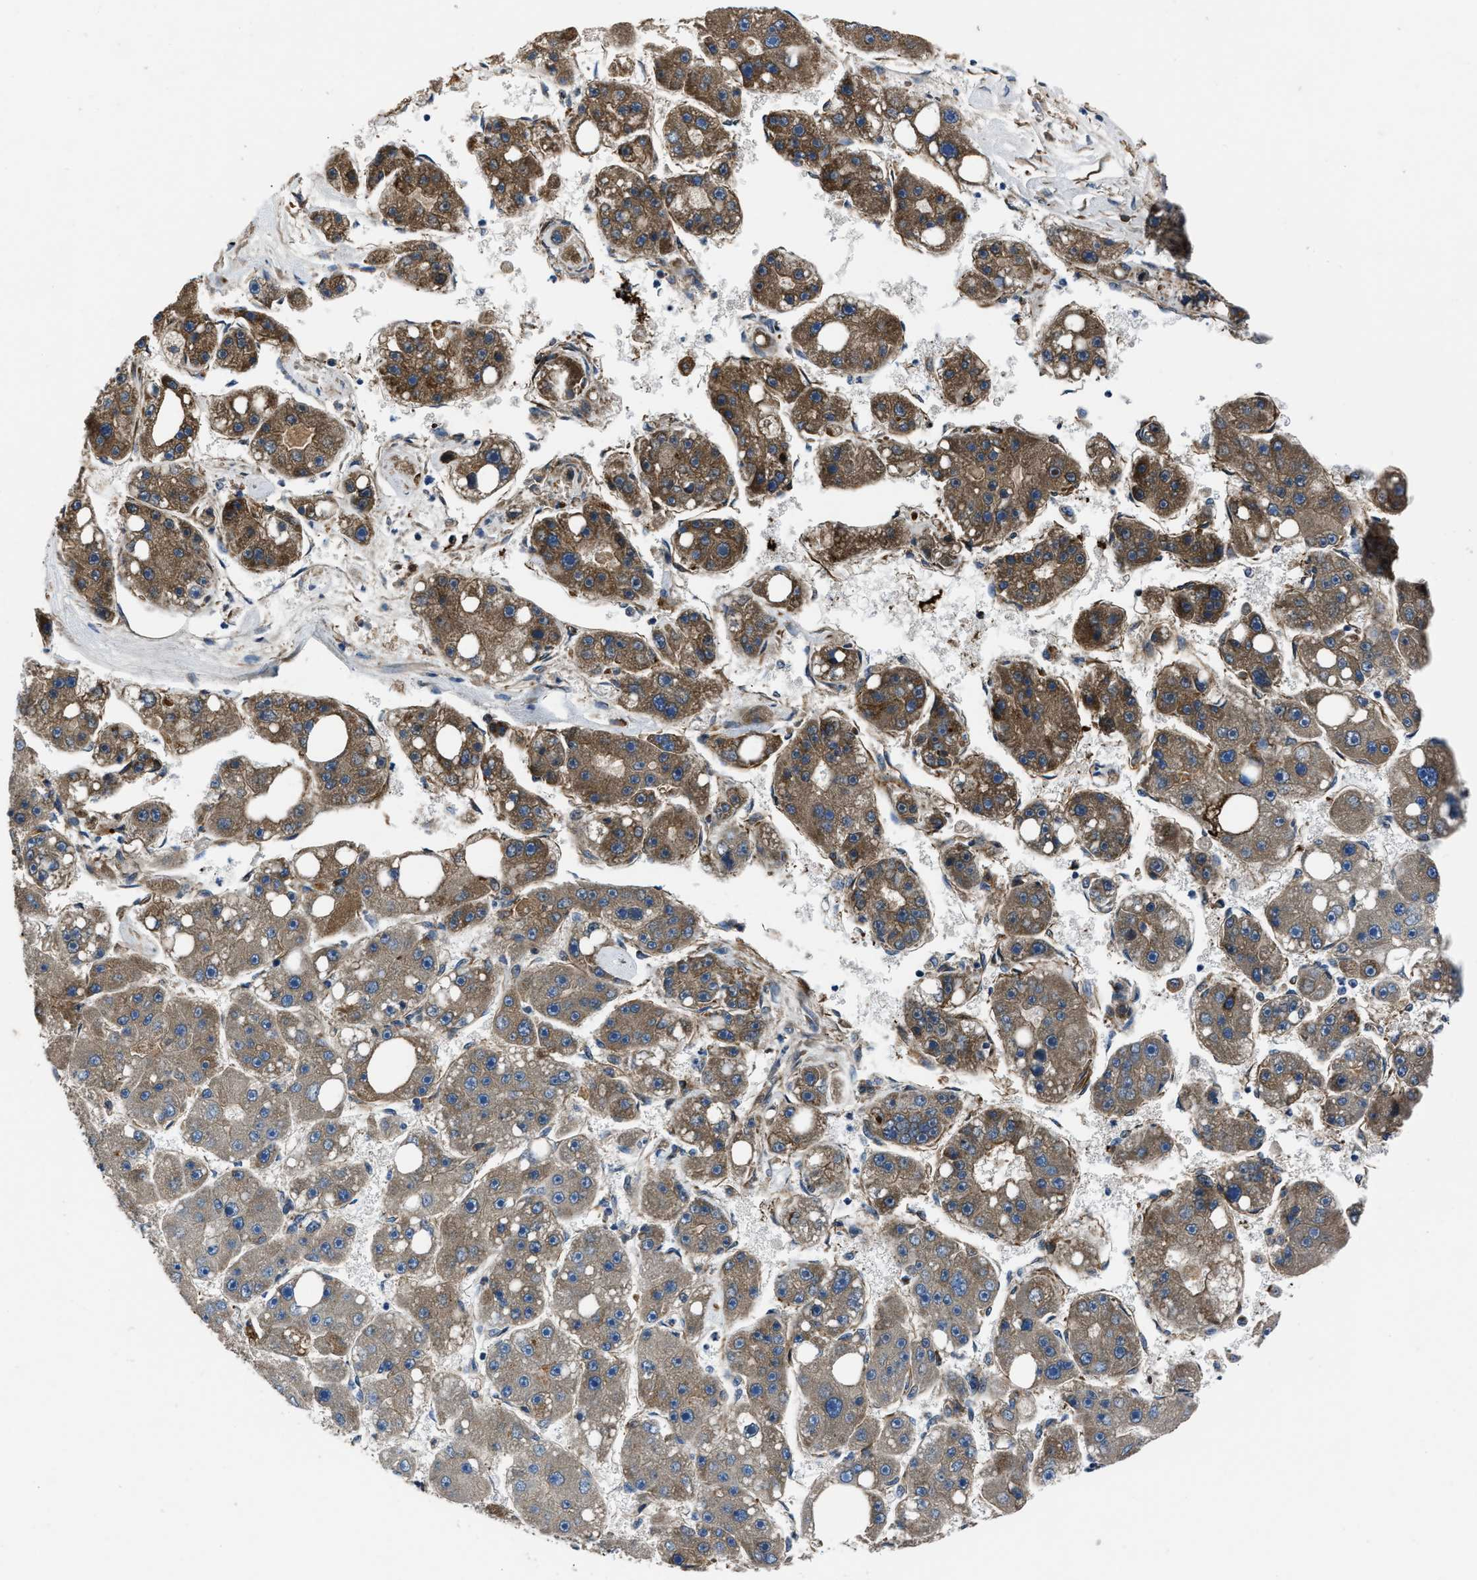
{"staining": {"intensity": "moderate", "quantity": ">75%", "location": "cytoplasmic/membranous"}, "tissue": "liver cancer", "cell_type": "Tumor cells", "image_type": "cancer", "snomed": [{"axis": "morphology", "description": "Carcinoma, Hepatocellular, NOS"}, {"axis": "topography", "description": "Liver"}], "caption": "Protein staining demonstrates moderate cytoplasmic/membranous expression in about >75% of tumor cells in liver hepatocellular carcinoma.", "gene": "ERC1", "patient": {"sex": "female", "age": 61}}